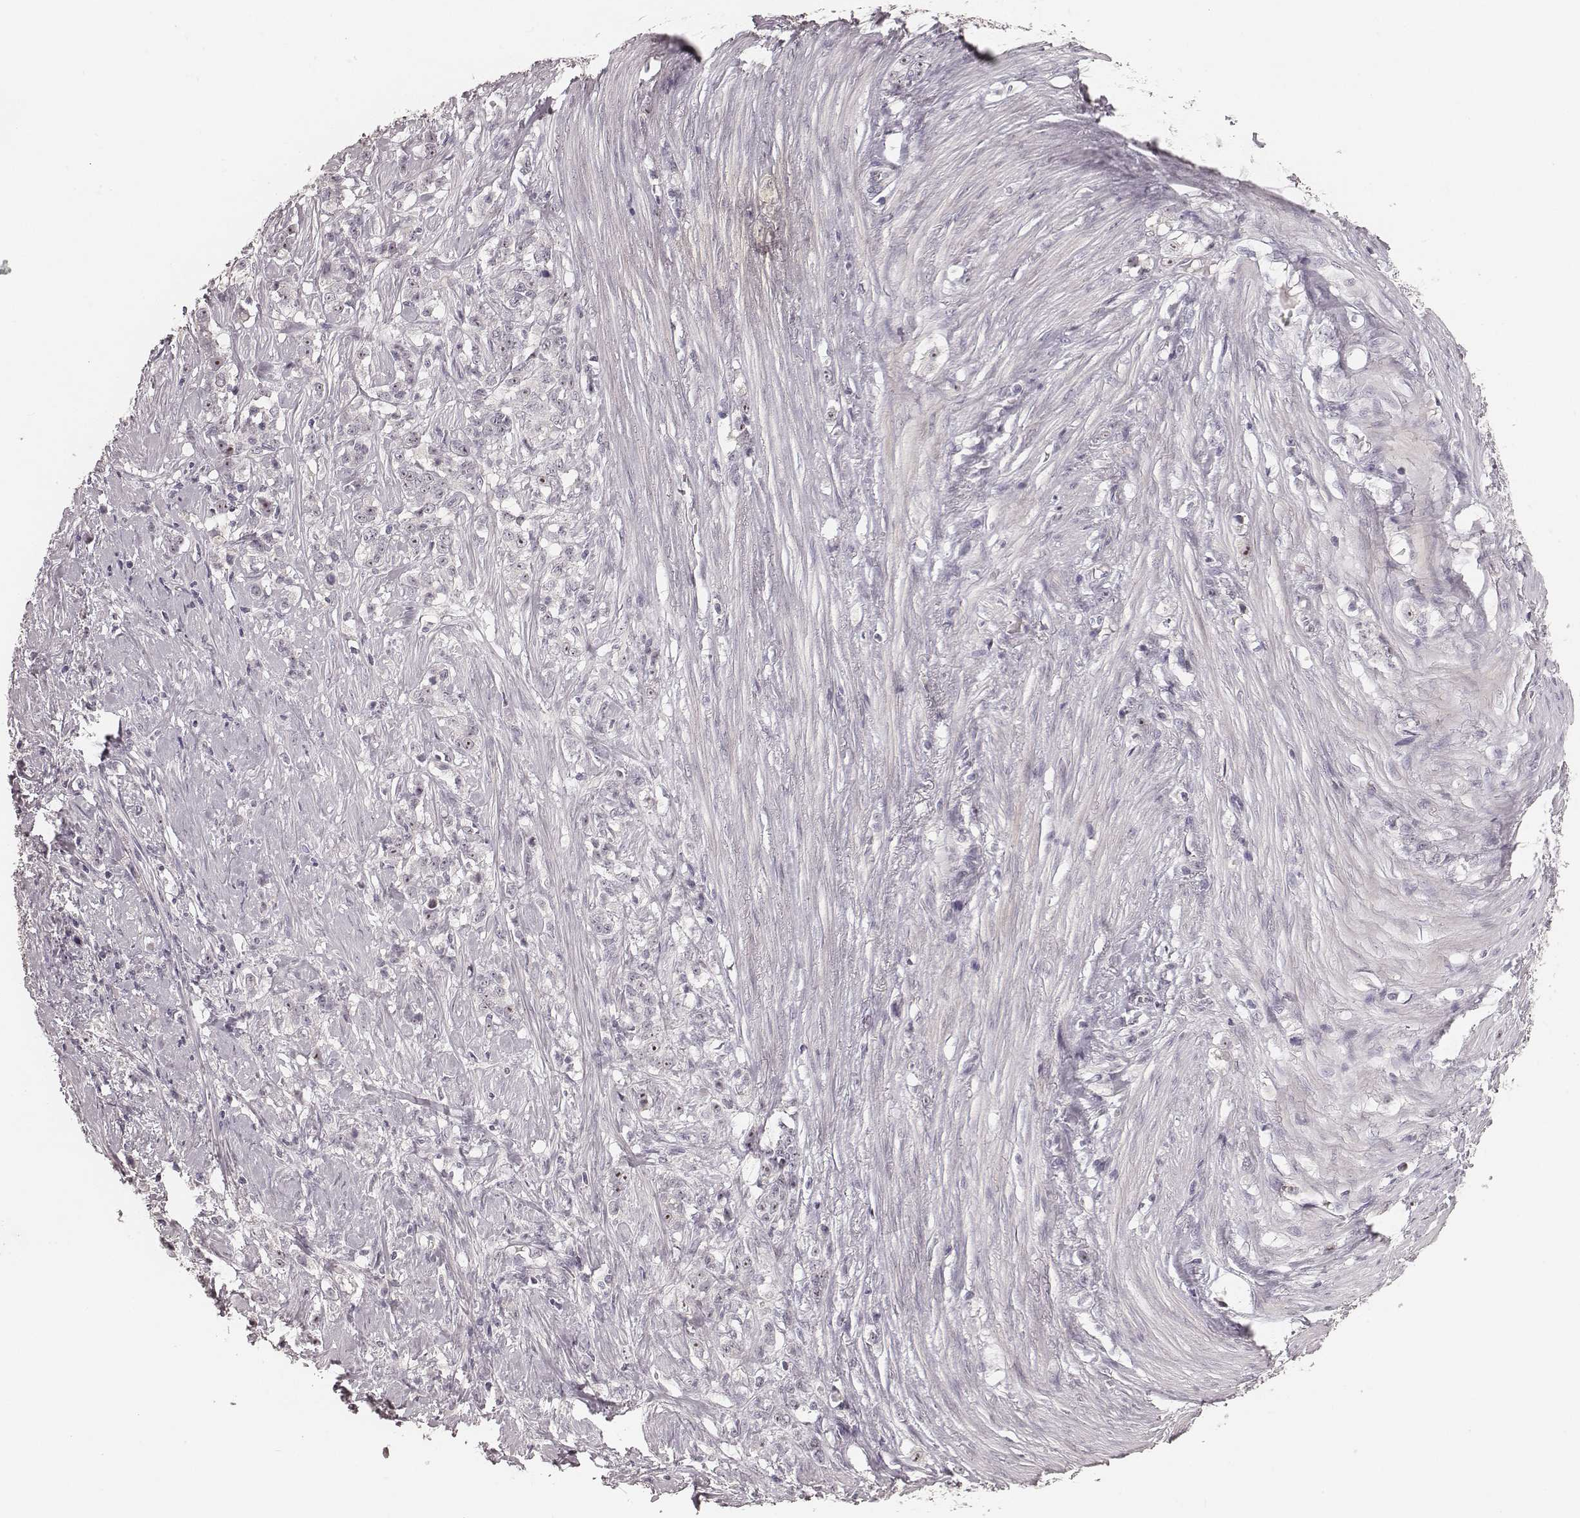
{"staining": {"intensity": "moderate", "quantity": "<25%", "location": "nuclear"}, "tissue": "stomach cancer", "cell_type": "Tumor cells", "image_type": "cancer", "snomed": [{"axis": "morphology", "description": "Adenocarcinoma, NOS"}, {"axis": "topography", "description": "Stomach, lower"}], "caption": "Protein staining of stomach adenocarcinoma tissue shows moderate nuclear positivity in approximately <25% of tumor cells. The staining was performed using DAB to visualize the protein expression in brown, while the nuclei were stained in blue with hematoxylin (Magnification: 20x).", "gene": "MADCAM1", "patient": {"sex": "male", "age": 88}}